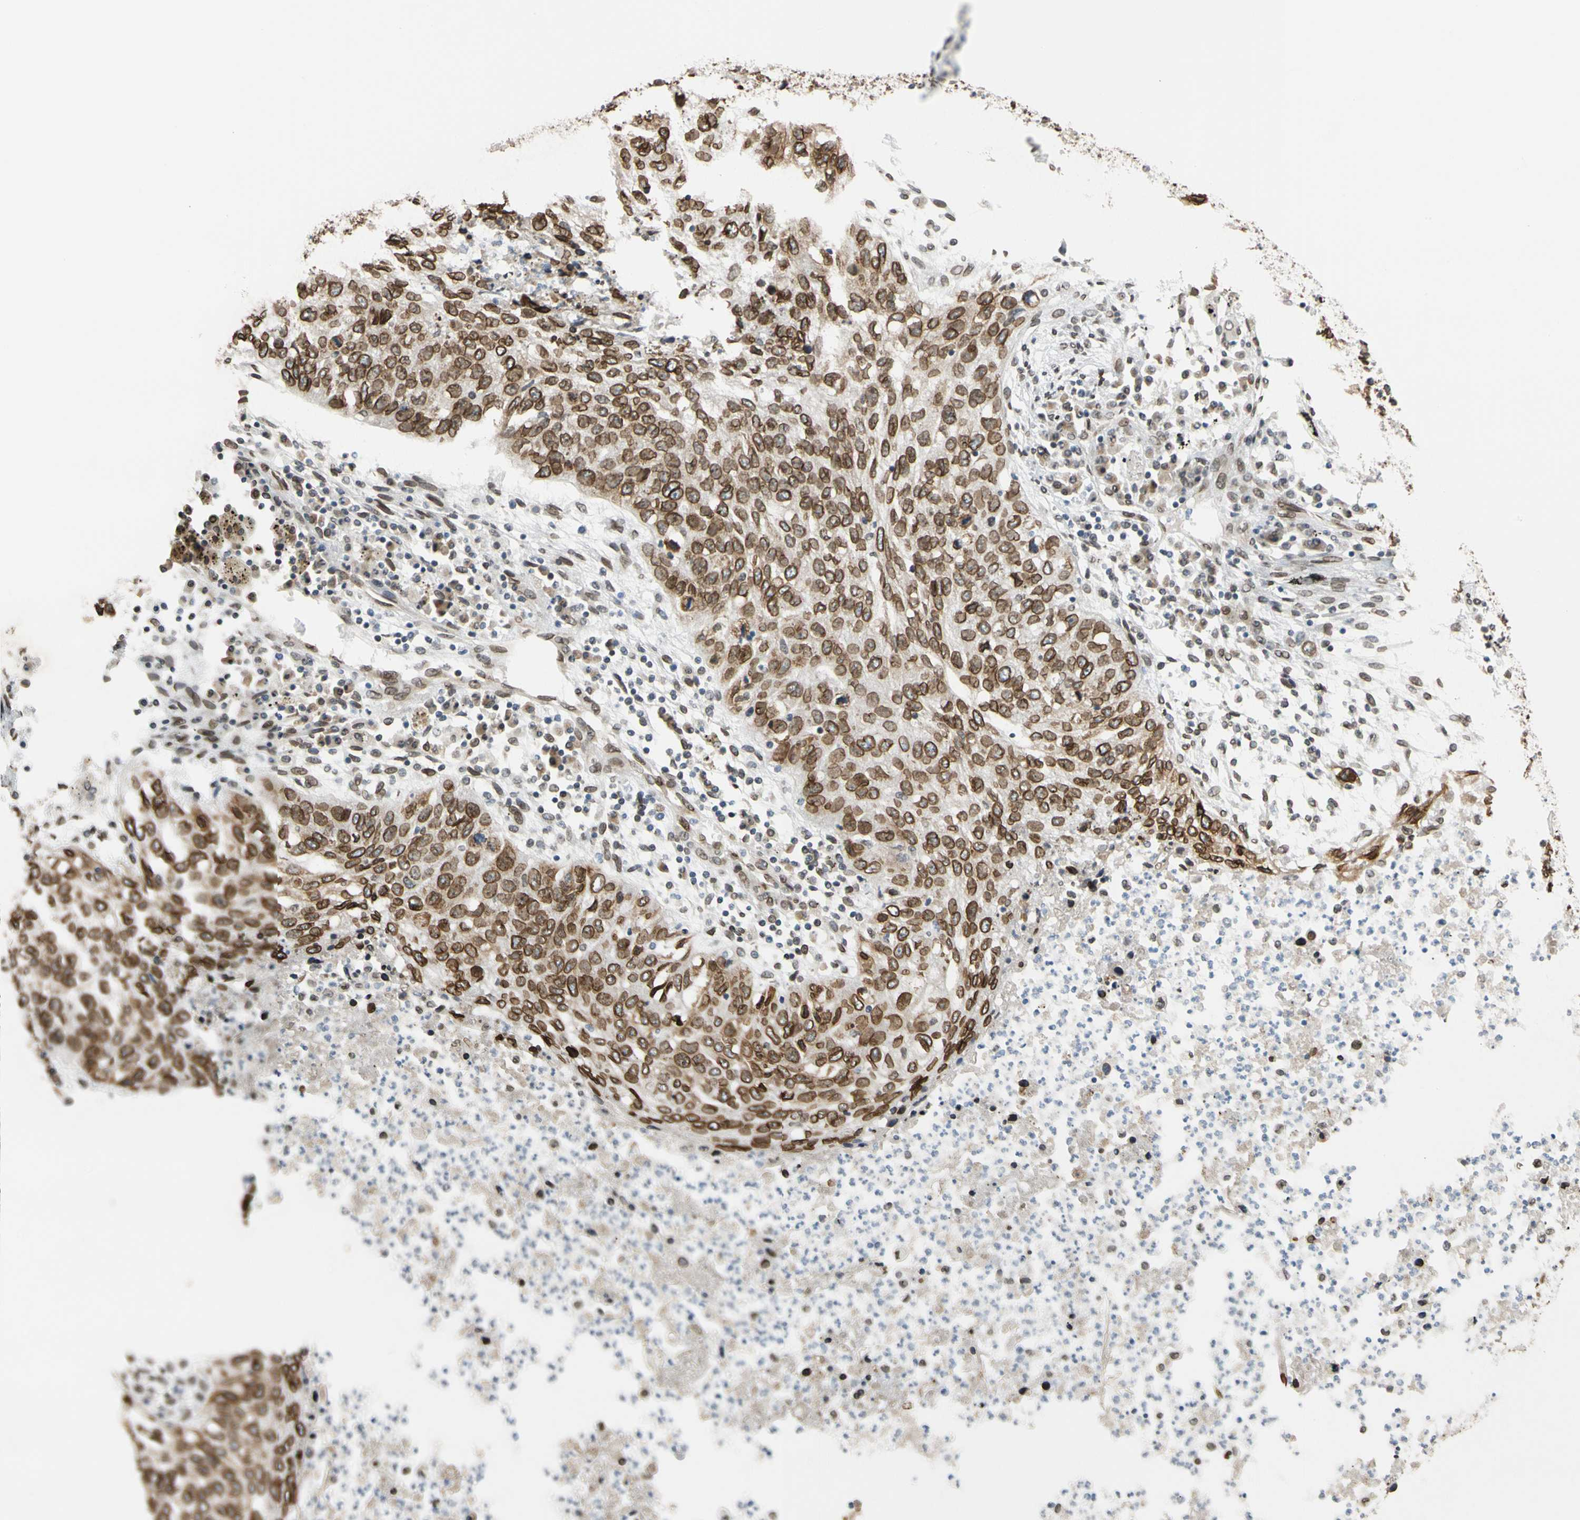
{"staining": {"intensity": "strong", "quantity": ">75%", "location": "cytoplasmic/membranous,nuclear"}, "tissue": "lung cancer", "cell_type": "Tumor cells", "image_type": "cancer", "snomed": [{"axis": "morphology", "description": "Squamous cell carcinoma, NOS"}, {"axis": "topography", "description": "Lung"}], "caption": "IHC micrograph of neoplastic tissue: lung cancer stained using IHC displays high levels of strong protein expression localized specifically in the cytoplasmic/membranous and nuclear of tumor cells, appearing as a cytoplasmic/membranous and nuclear brown color.", "gene": "SUN1", "patient": {"sex": "female", "age": 63}}